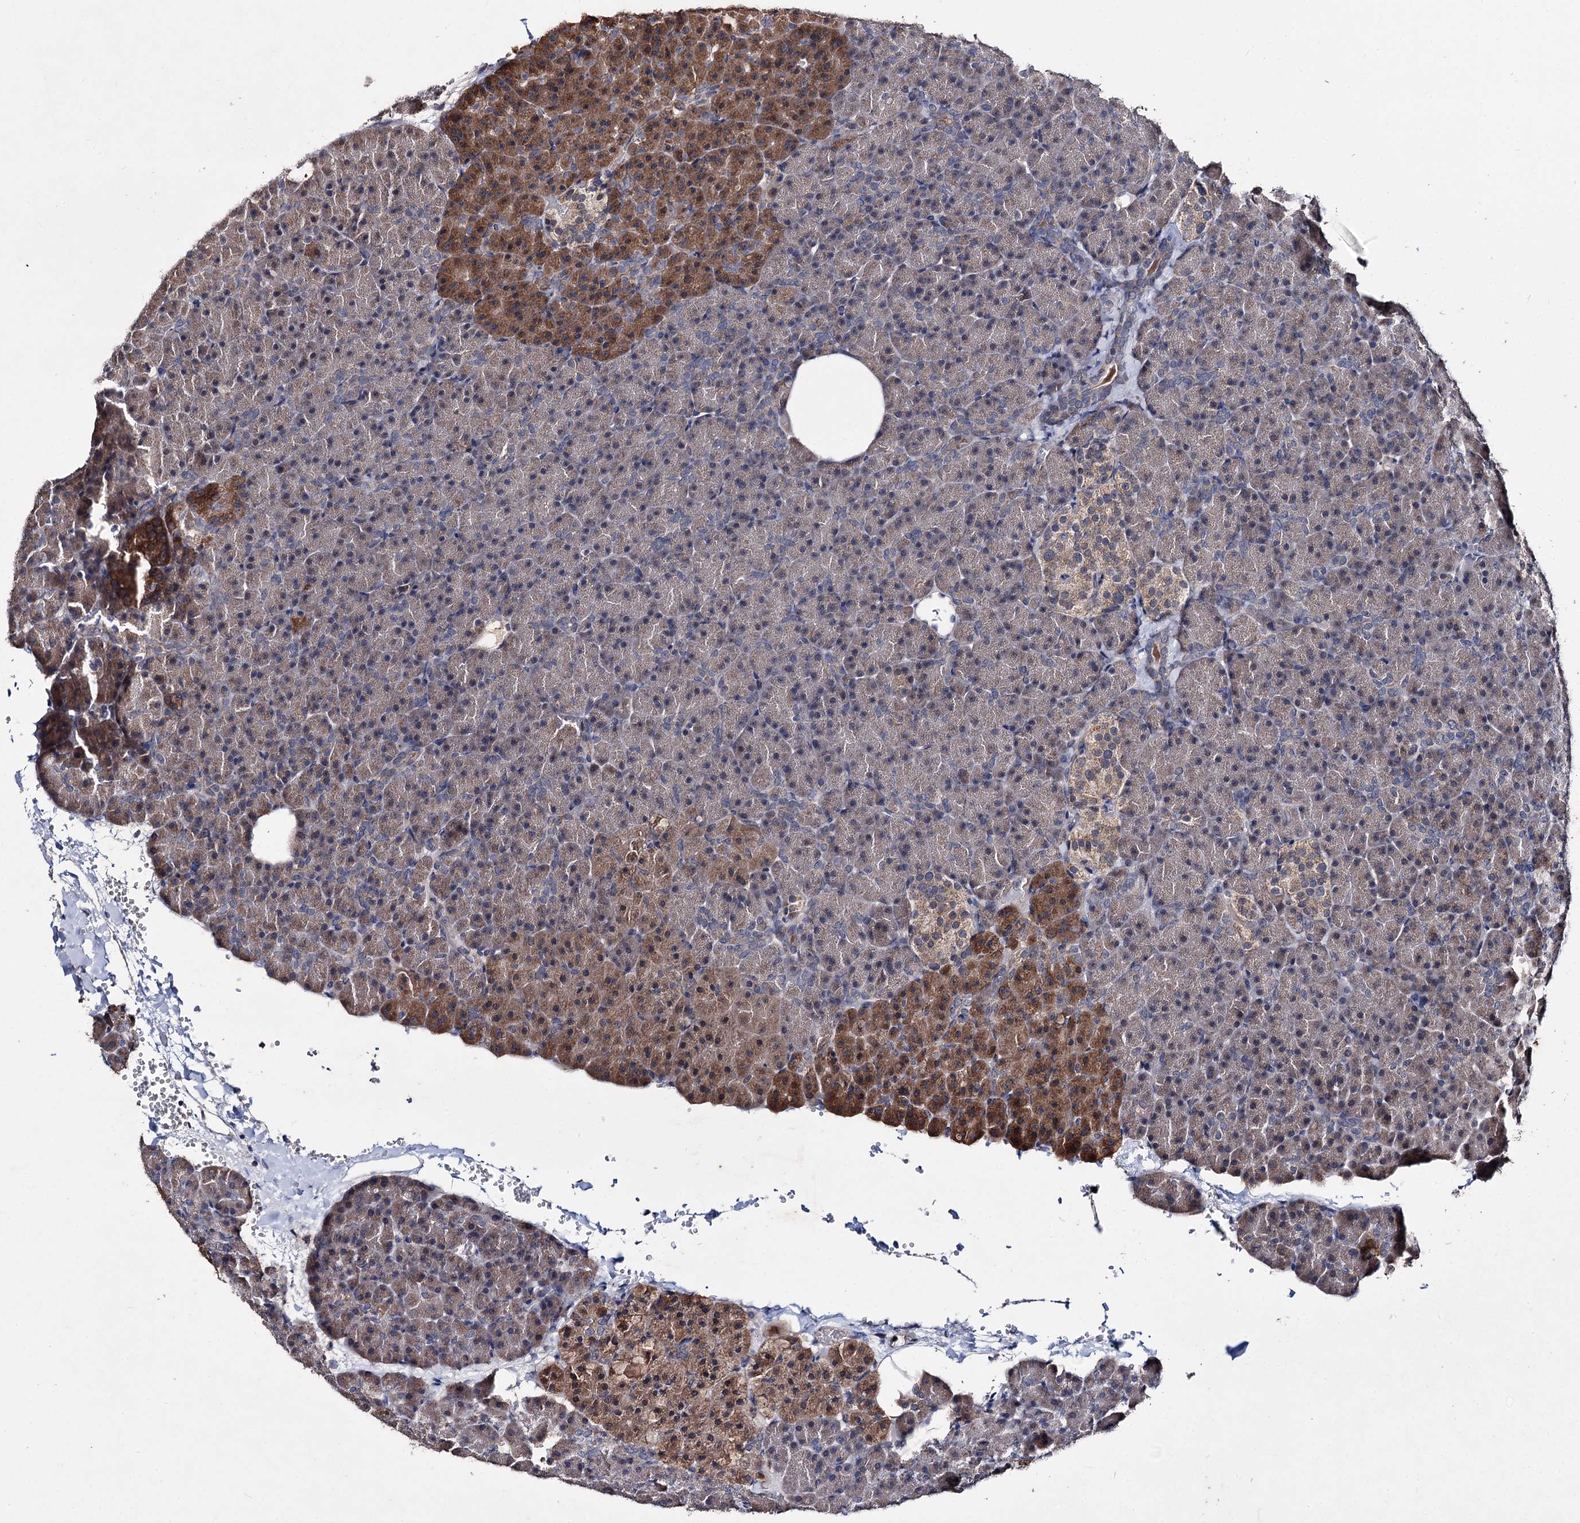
{"staining": {"intensity": "moderate", "quantity": "25%-75%", "location": "cytoplasmic/membranous"}, "tissue": "pancreas", "cell_type": "Exocrine glandular cells", "image_type": "normal", "snomed": [{"axis": "morphology", "description": "Normal tissue, NOS"}, {"axis": "morphology", "description": "Carcinoid, malignant, NOS"}, {"axis": "topography", "description": "Pancreas"}], "caption": "Protein positivity by immunohistochemistry demonstrates moderate cytoplasmic/membranous positivity in approximately 25%-75% of exocrine glandular cells in unremarkable pancreas. Using DAB (3,3'-diaminobenzidine) (brown) and hematoxylin (blue) stains, captured at high magnification using brightfield microscopy.", "gene": "CLPB", "patient": {"sex": "female", "age": 35}}